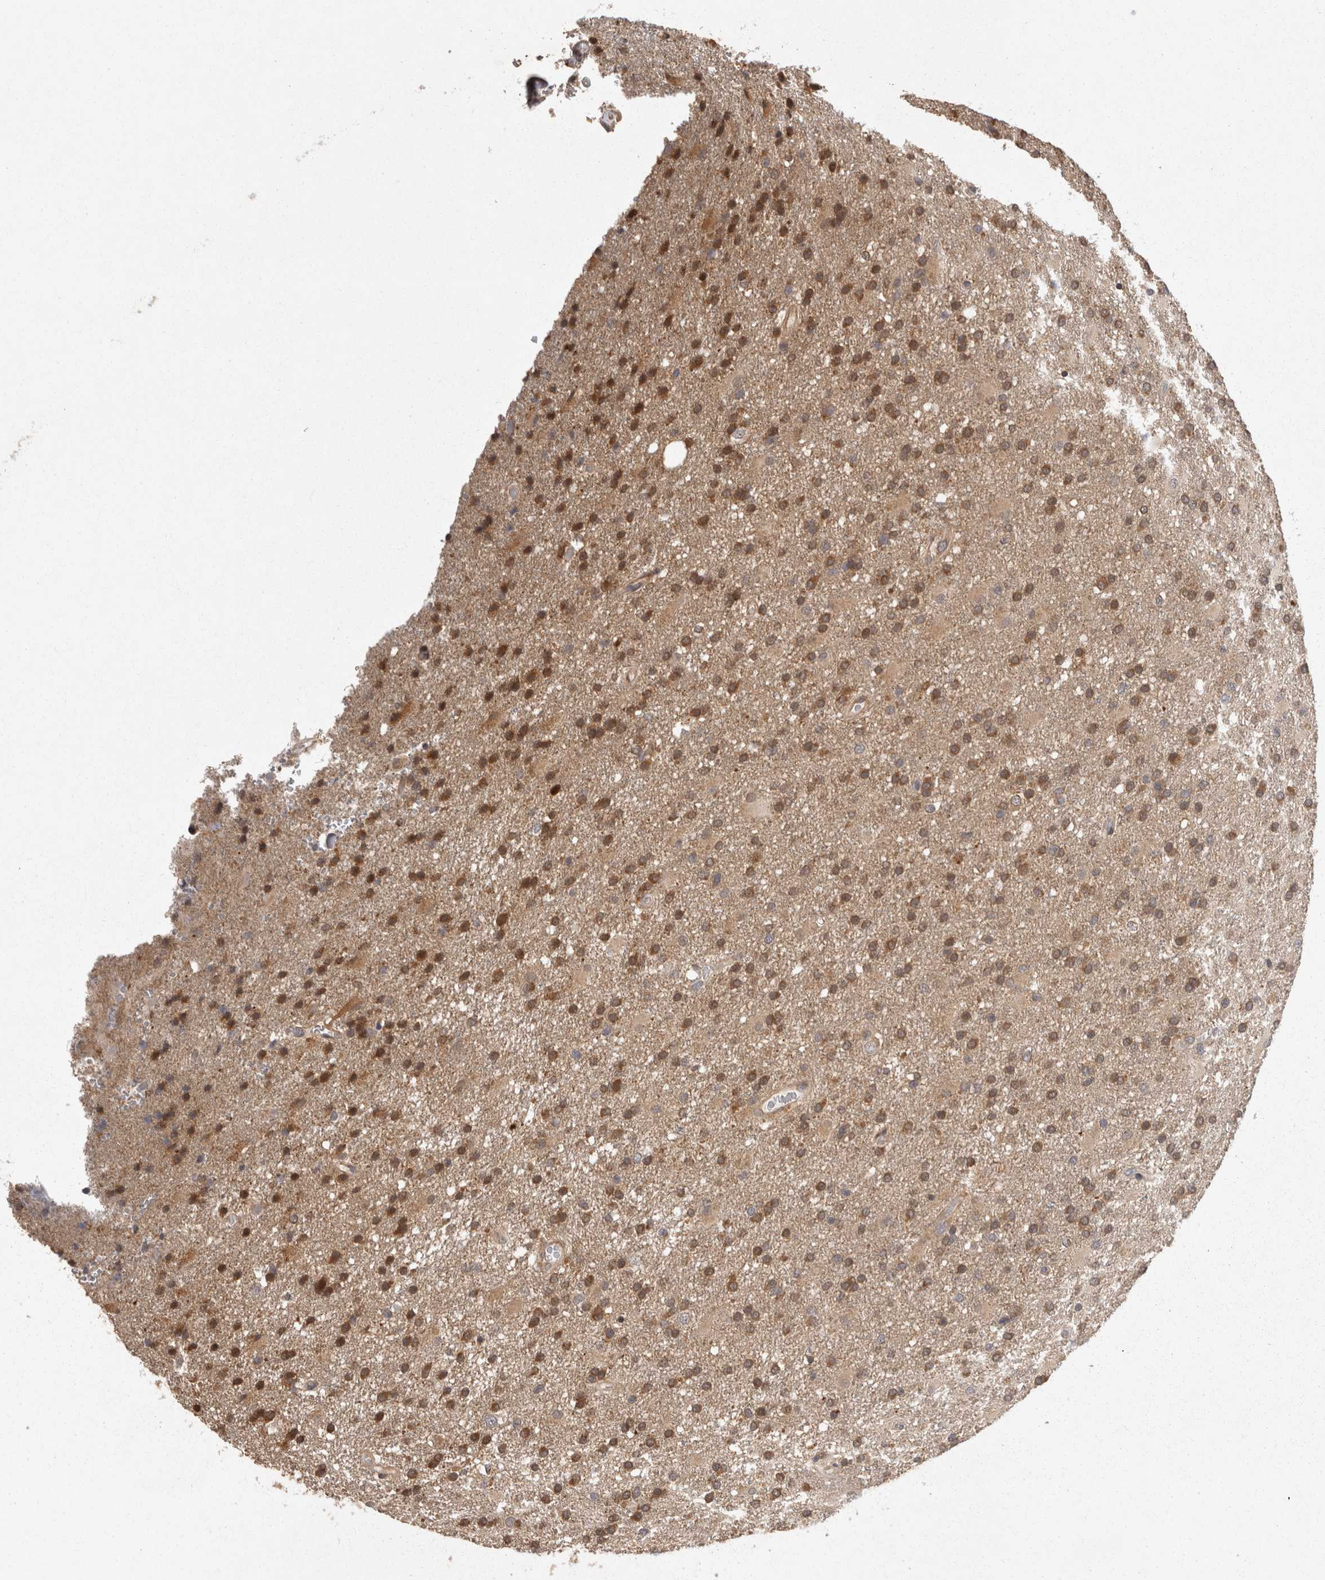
{"staining": {"intensity": "moderate", "quantity": ">75%", "location": "cytoplasmic/membranous"}, "tissue": "glioma", "cell_type": "Tumor cells", "image_type": "cancer", "snomed": [{"axis": "morphology", "description": "Glioma, malignant, High grade"}, {"axis": "topography", "description": "Brain"}], "caption": "High-magnification brightfield microscopy of malignant high-grade glioma stained with DAB (brown) and counterstained with hematoxylin (blue). tumor cells exhibit moderate cytoplasmic/membranous expression is present in approximately>75% of cells. (DAB = brown stain, brightfield microscopy at high magnification).", "gene": "ACAT2", "patient": {"sex": "male", "age": 72}}